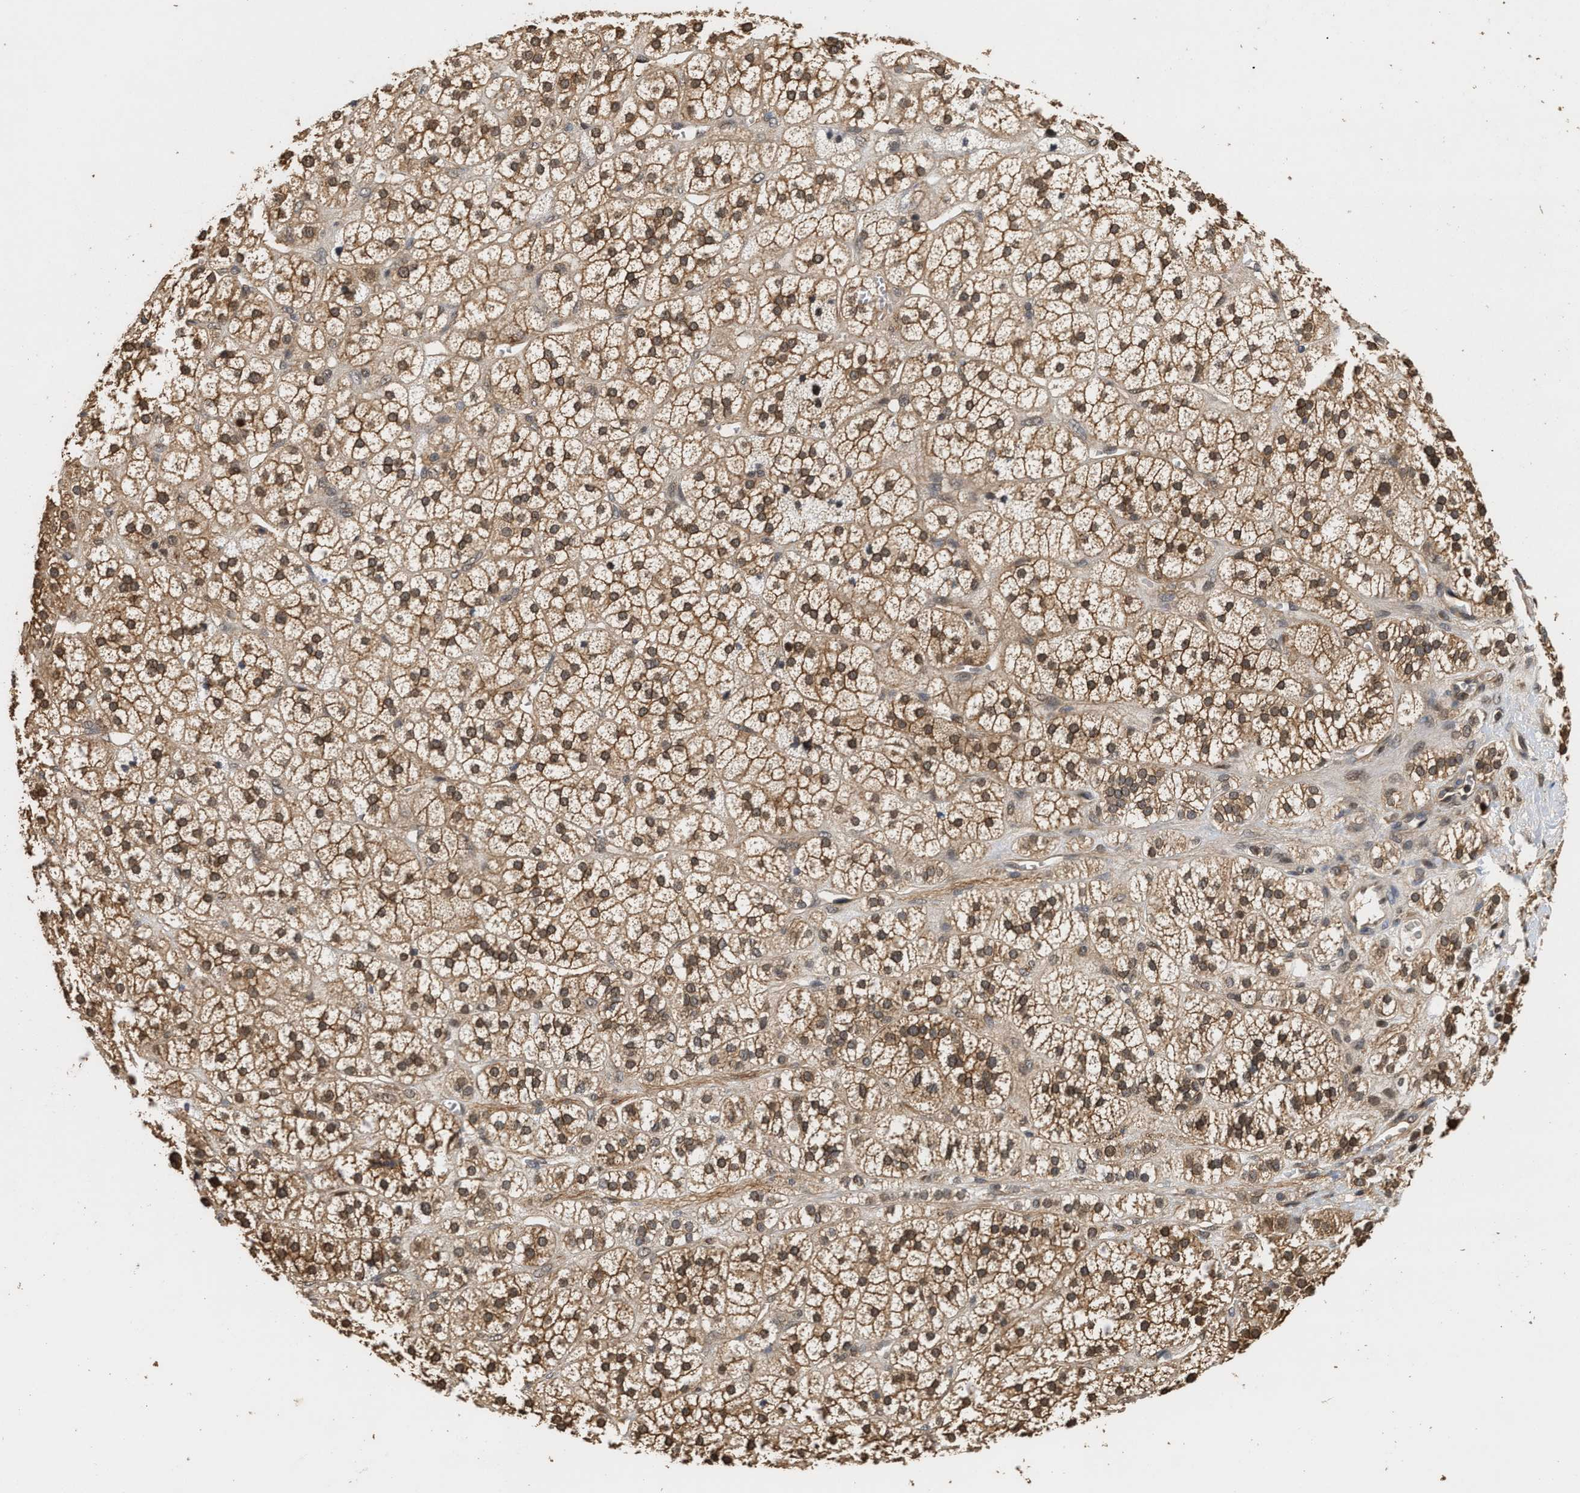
{"staining": {"intensity": "moderate", "quantity": ">75%", "location": "cytoplasmic/membranous,nuclear"}, "tissue": "adrenal gland", "cell_type": "Glandular cells", "image_type": "normal", "snomed": [{"axis": "morphology", "description": "Normal tissue, NOS"}, {"axis": "topography", "description": "Adrenal gland"}], "caption": "Immunohistochemistry histopathology image of benign human adrenal gland stained for a protein (brown), which reveals medium levels of moderate cytoplasmic/membranous,nuclear expression in approximately >75% of glandular cells.", "gene": "ABHD5", "patient": {"sex": "male", "age": 56}}